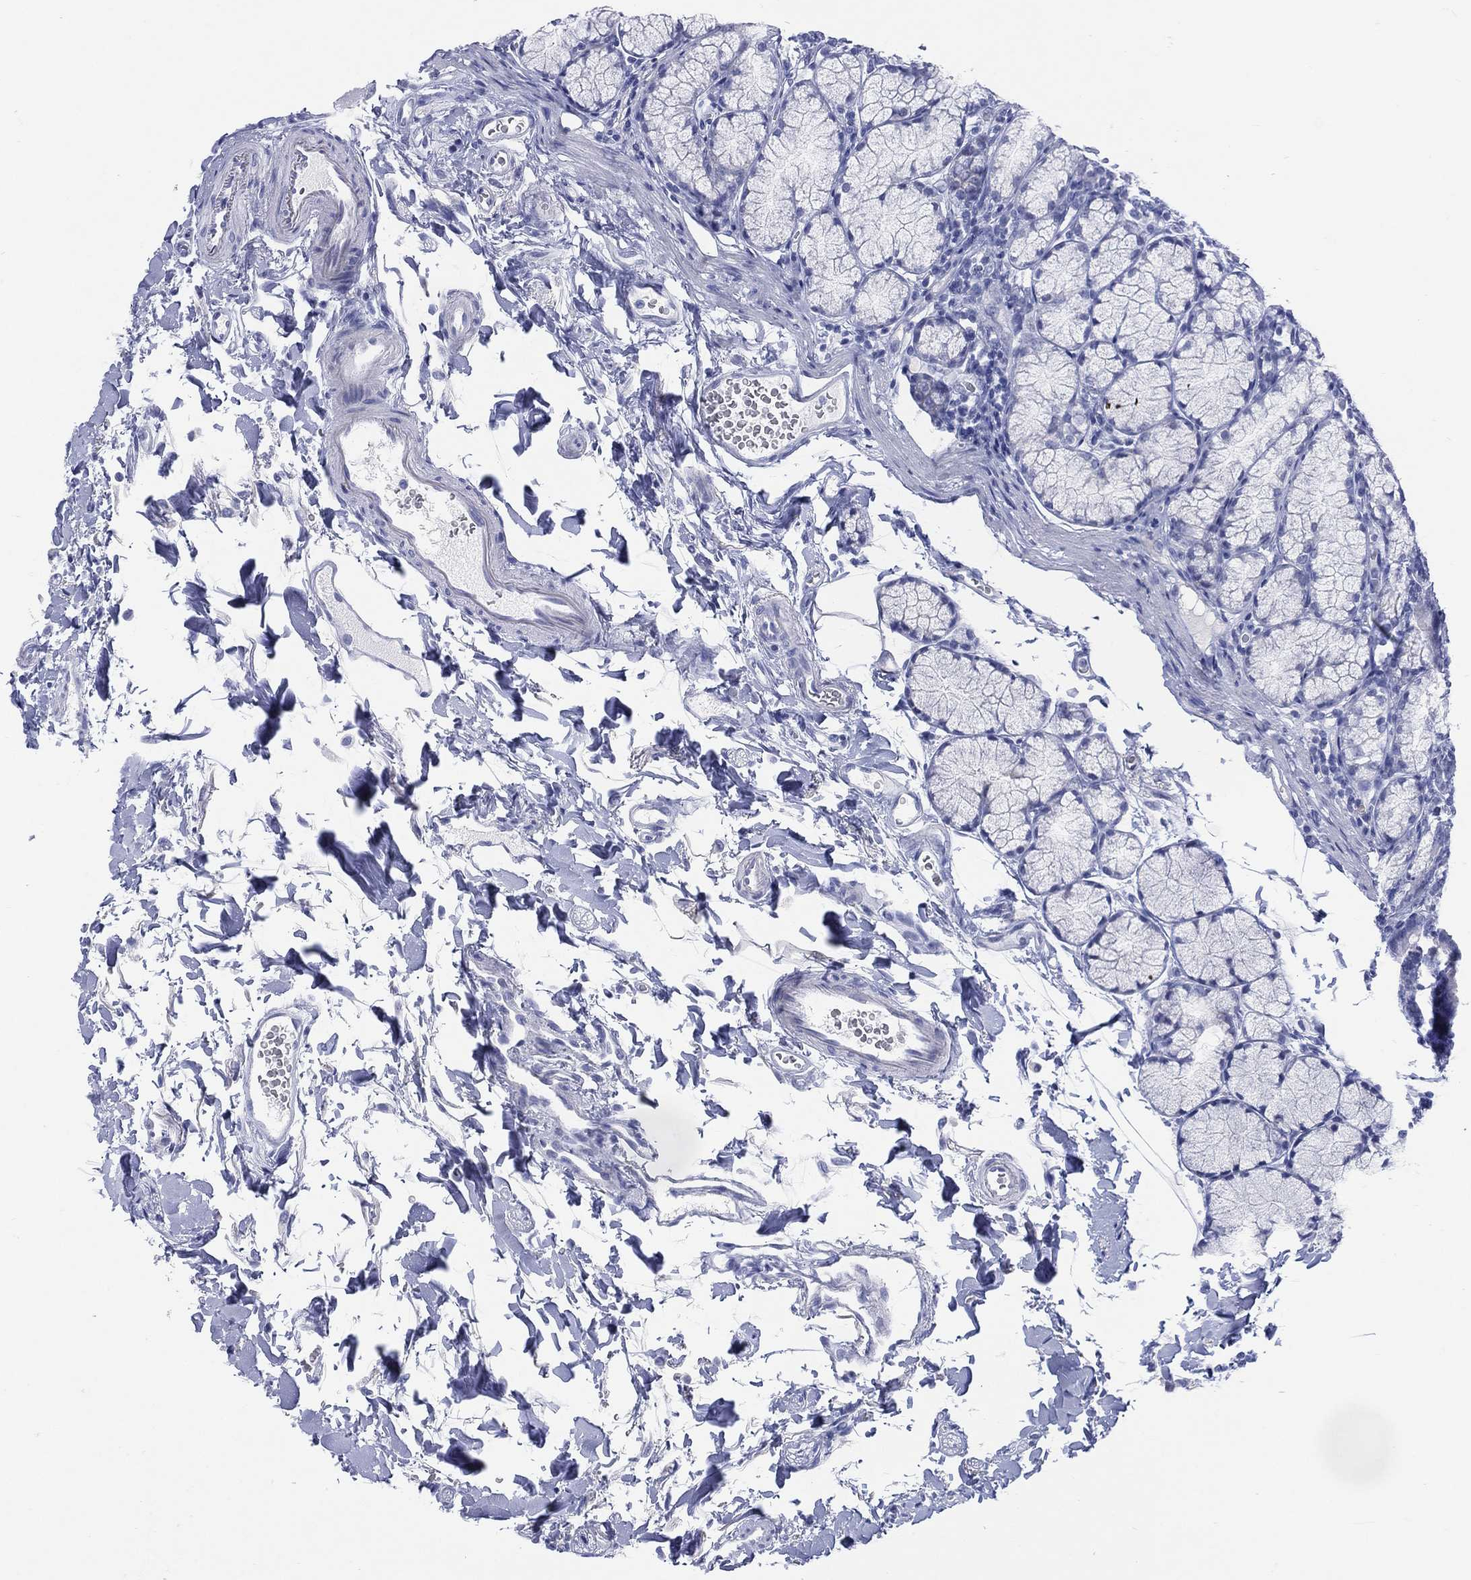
{"staining": {"intensity": "negative", "quantity": "none", "location": "none"}, "tissue": "duodenum", "cell_type": "Glandular cells", "image_type": "normal", "snomed": [{"axis": "morphology", "description": "Normal tissue, NOS"}, {"axis": "topography", "description": "Duodenum"}], "caption": "IHC micrograph of normal human duodenum stained for a protein (brown), which displays no staining in glandular cells. (Immunohistochemistry, brightfield microscopy, high magnification).", "gene": "ENSG00000285953", "patient": {"sex": "female", "age": 67}}